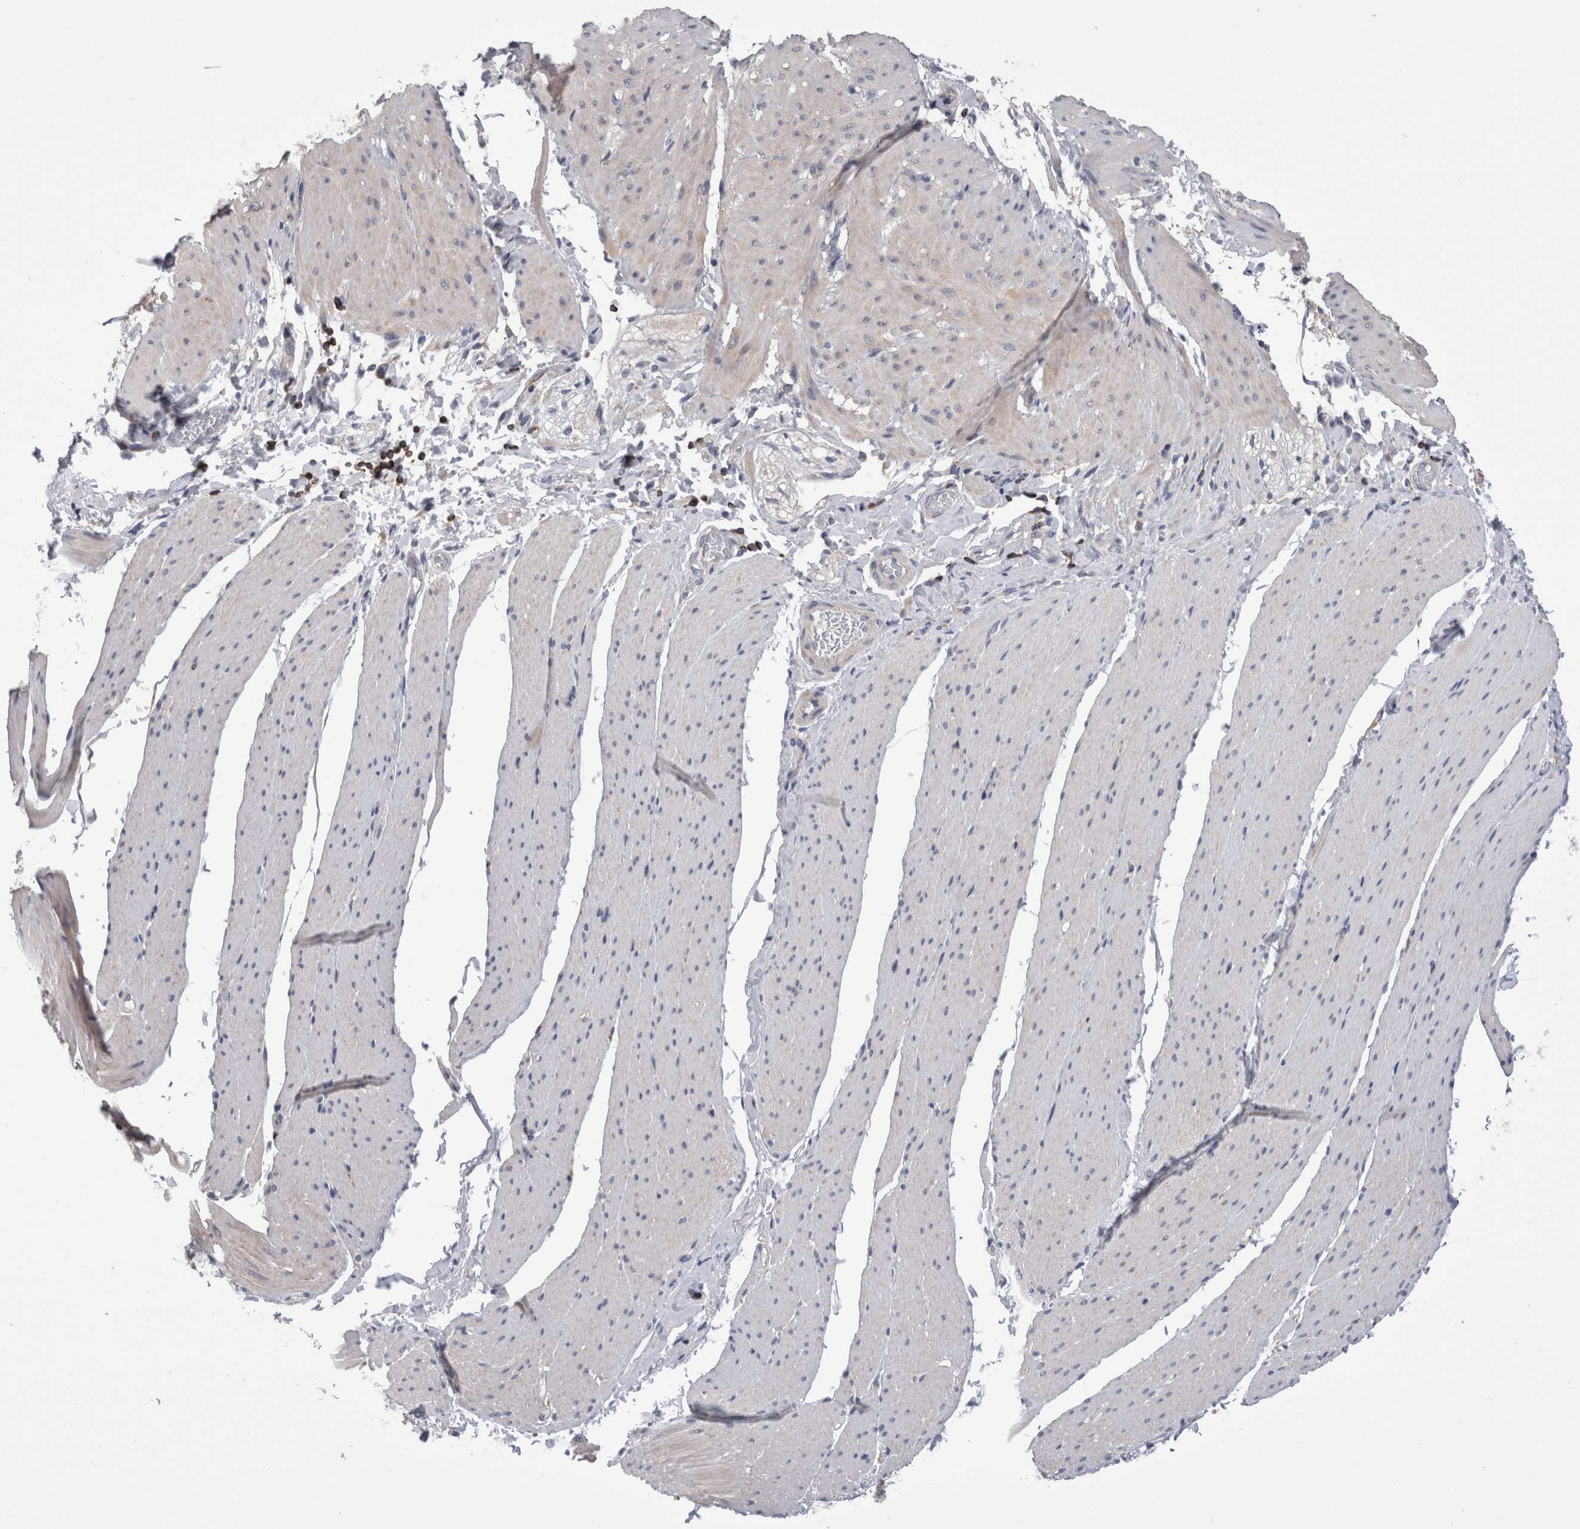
{"staining": {"intensity": "negative", "quantity": "none", "location": "none"}, "tissue": "smooth muscle", "cell_type": "Smooth muscle cells", "image_type": "normal", "snomed": [{"axis": "morphology", "description": "Normal tissue, NOS"}, {"axis": "topography", "description": "Smooth muscle"}, {"axis": "topography", "description": "Small intestine"}], "caption": "This is an immunohistochemistry (IHC) micrograph of benign smooth muscle. There is no positivity in smooth muscle cells.", "gene": "DCTN6", "patient": {"sex": "female", "age": 84}}